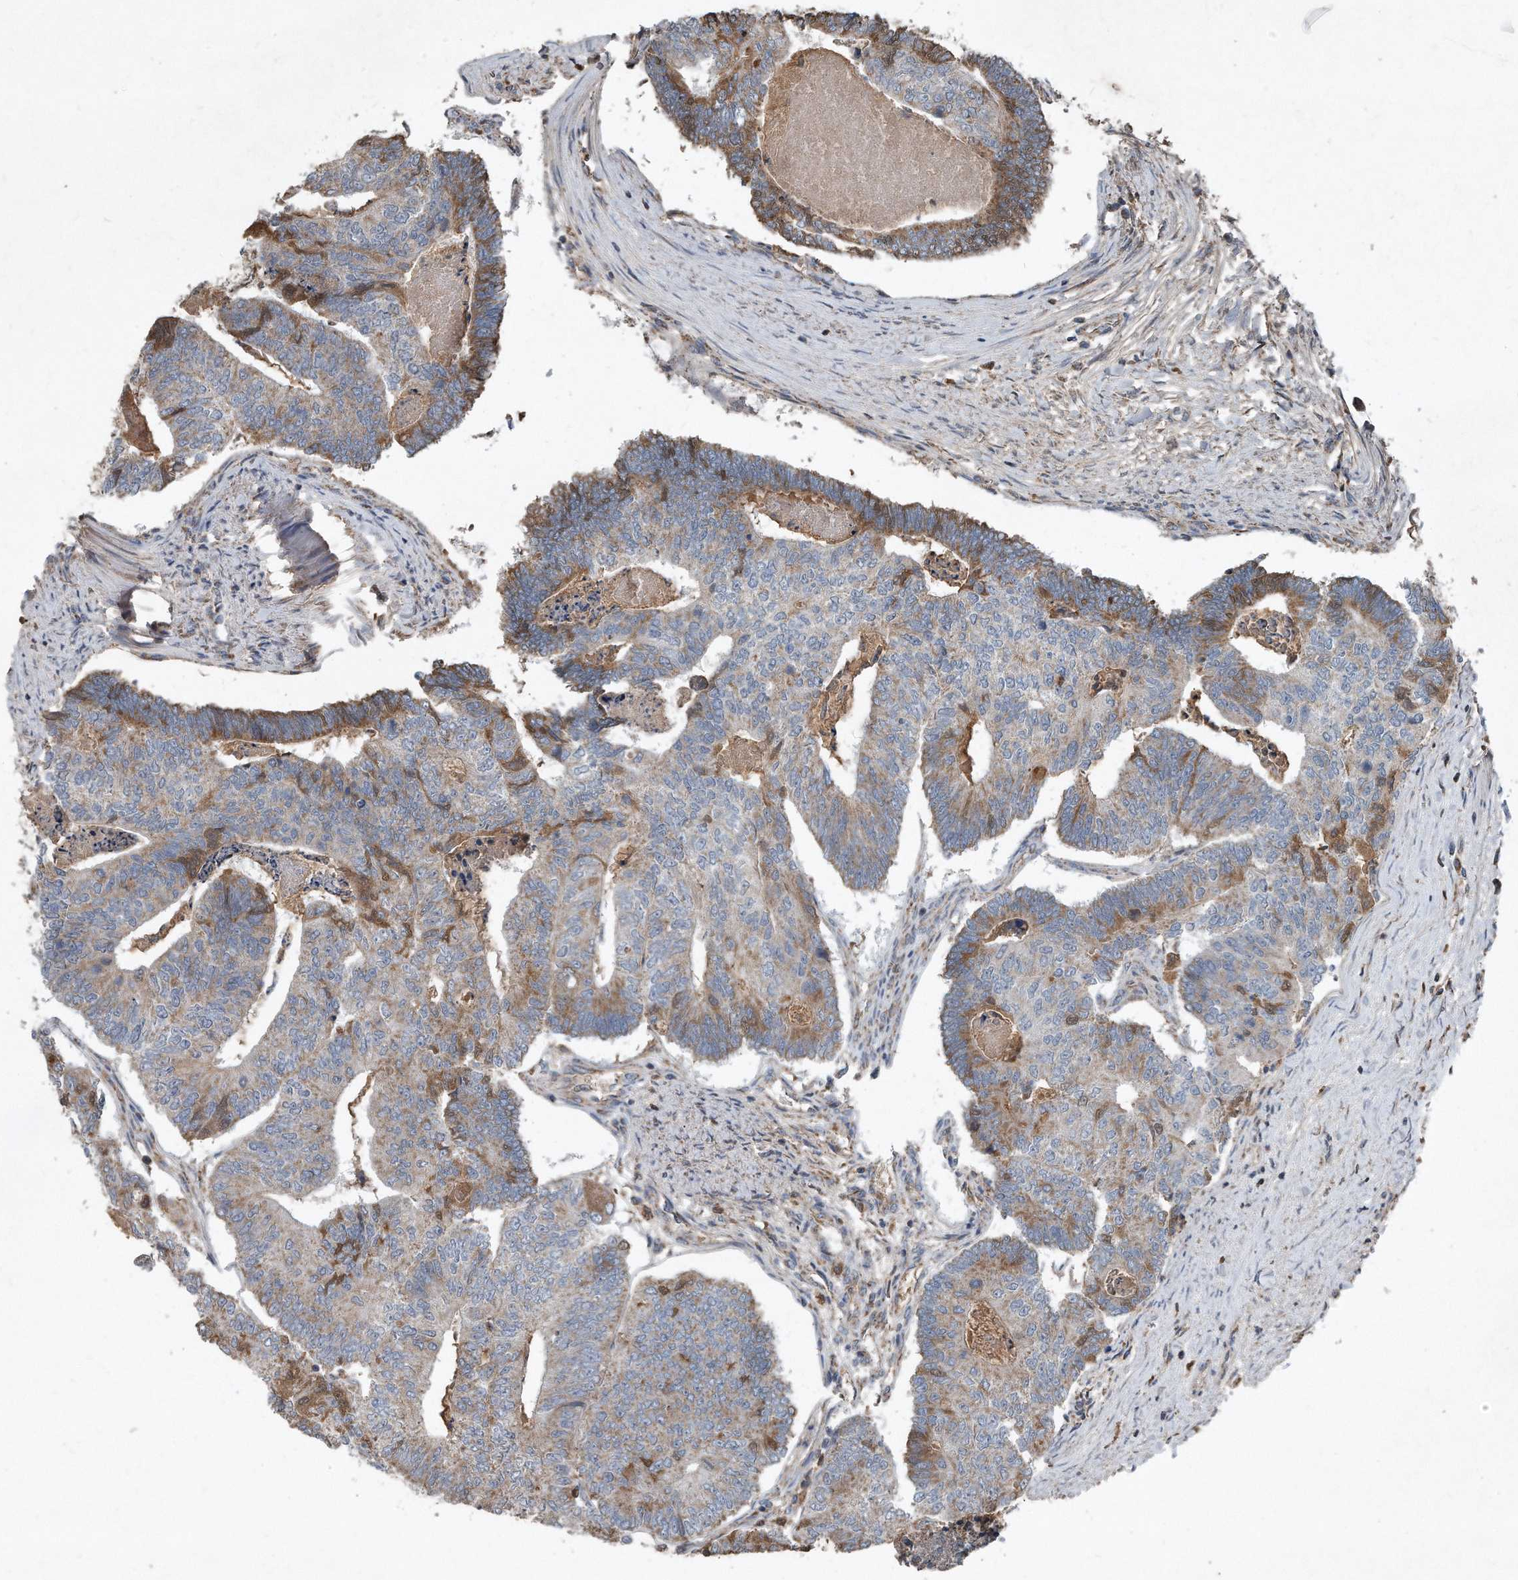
{"staining": {"intensity": "moderate", "quantity": "25%-75%", "location": "cytoplasmic/membranous"}, "tissue": "colorectal cancer", "cell_type": "Tumor cells", "image_type": "cancer", "snomed": [{"axis": "morphology", "description": "Adenocarcinoma, NOS"}, {"axis": "topography", "description": "Colon"}], "caption": "Immunohistochemistry micrograph of neoplastic tissue: adenocarcinoma (colorectal) stained using immunohistochemistry demonstrates medium levels of moderate protein expression localized specifically in the cytoplasmic/membranous of tumor cells, appearing as a cytoplasmic/membranous brown color.", "gene": "SDHA", "patient": {"sex": "female", "age": 67}}